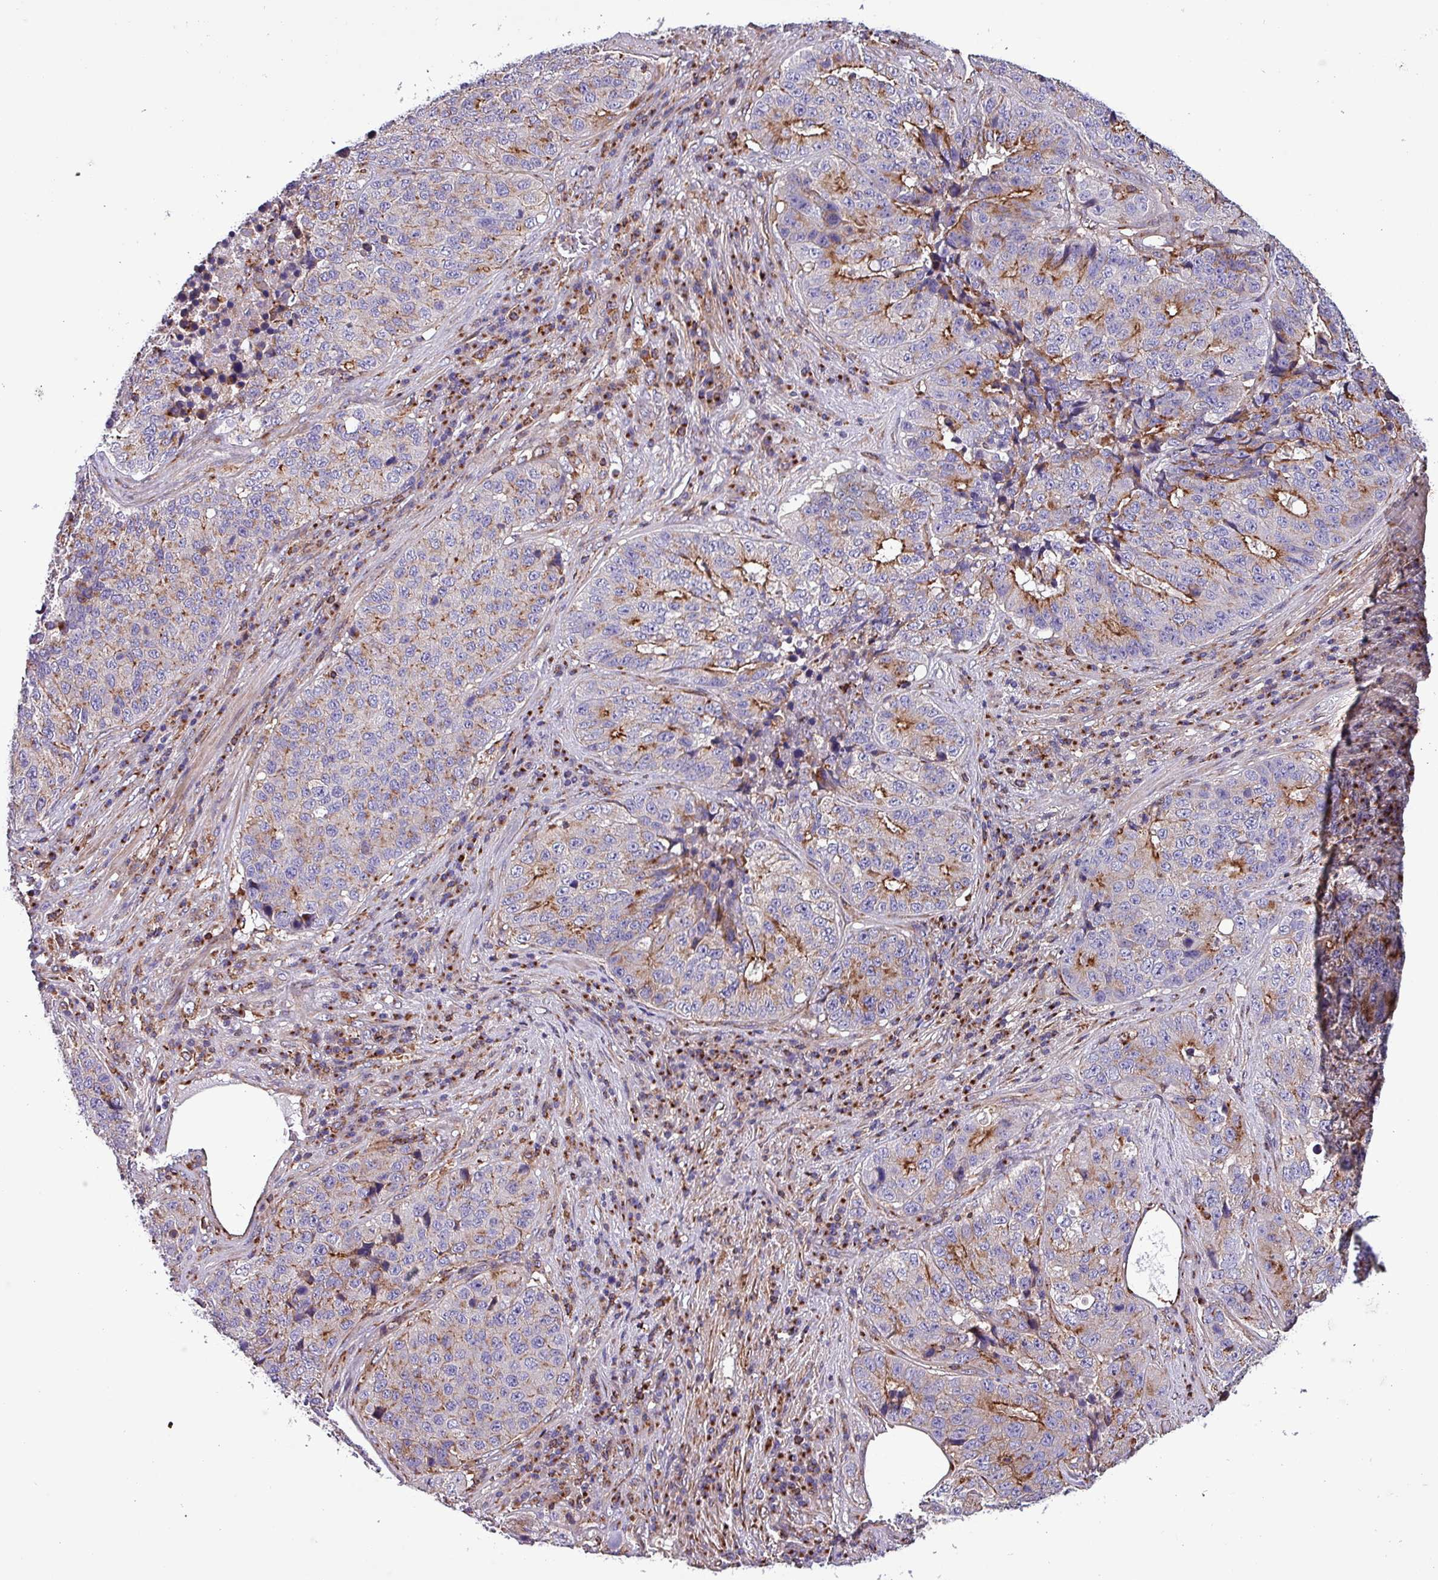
{"staining": {"intensity": "moderate", "quantity": "25%-75%", "location": "cytoplasmic/membranous"}, "tissue": "stomach cancer", "cell_type": "Tumor cells", "image_type": "cancer", "snomed": [{"axis": "morphology", "description": "Adenocarcinoma, NOS"}, {"axis": "topography", "description": "Stomach"}], "caption": "There is medium levels of moderate cytoplasmic/membranous positivity in tumor cells of stomach adenocarcinoma, as demonstrated by immunohistochemical staining (brown color).", "gene": "VAMP4", "patient": {"sex": "male", "age": 71}}